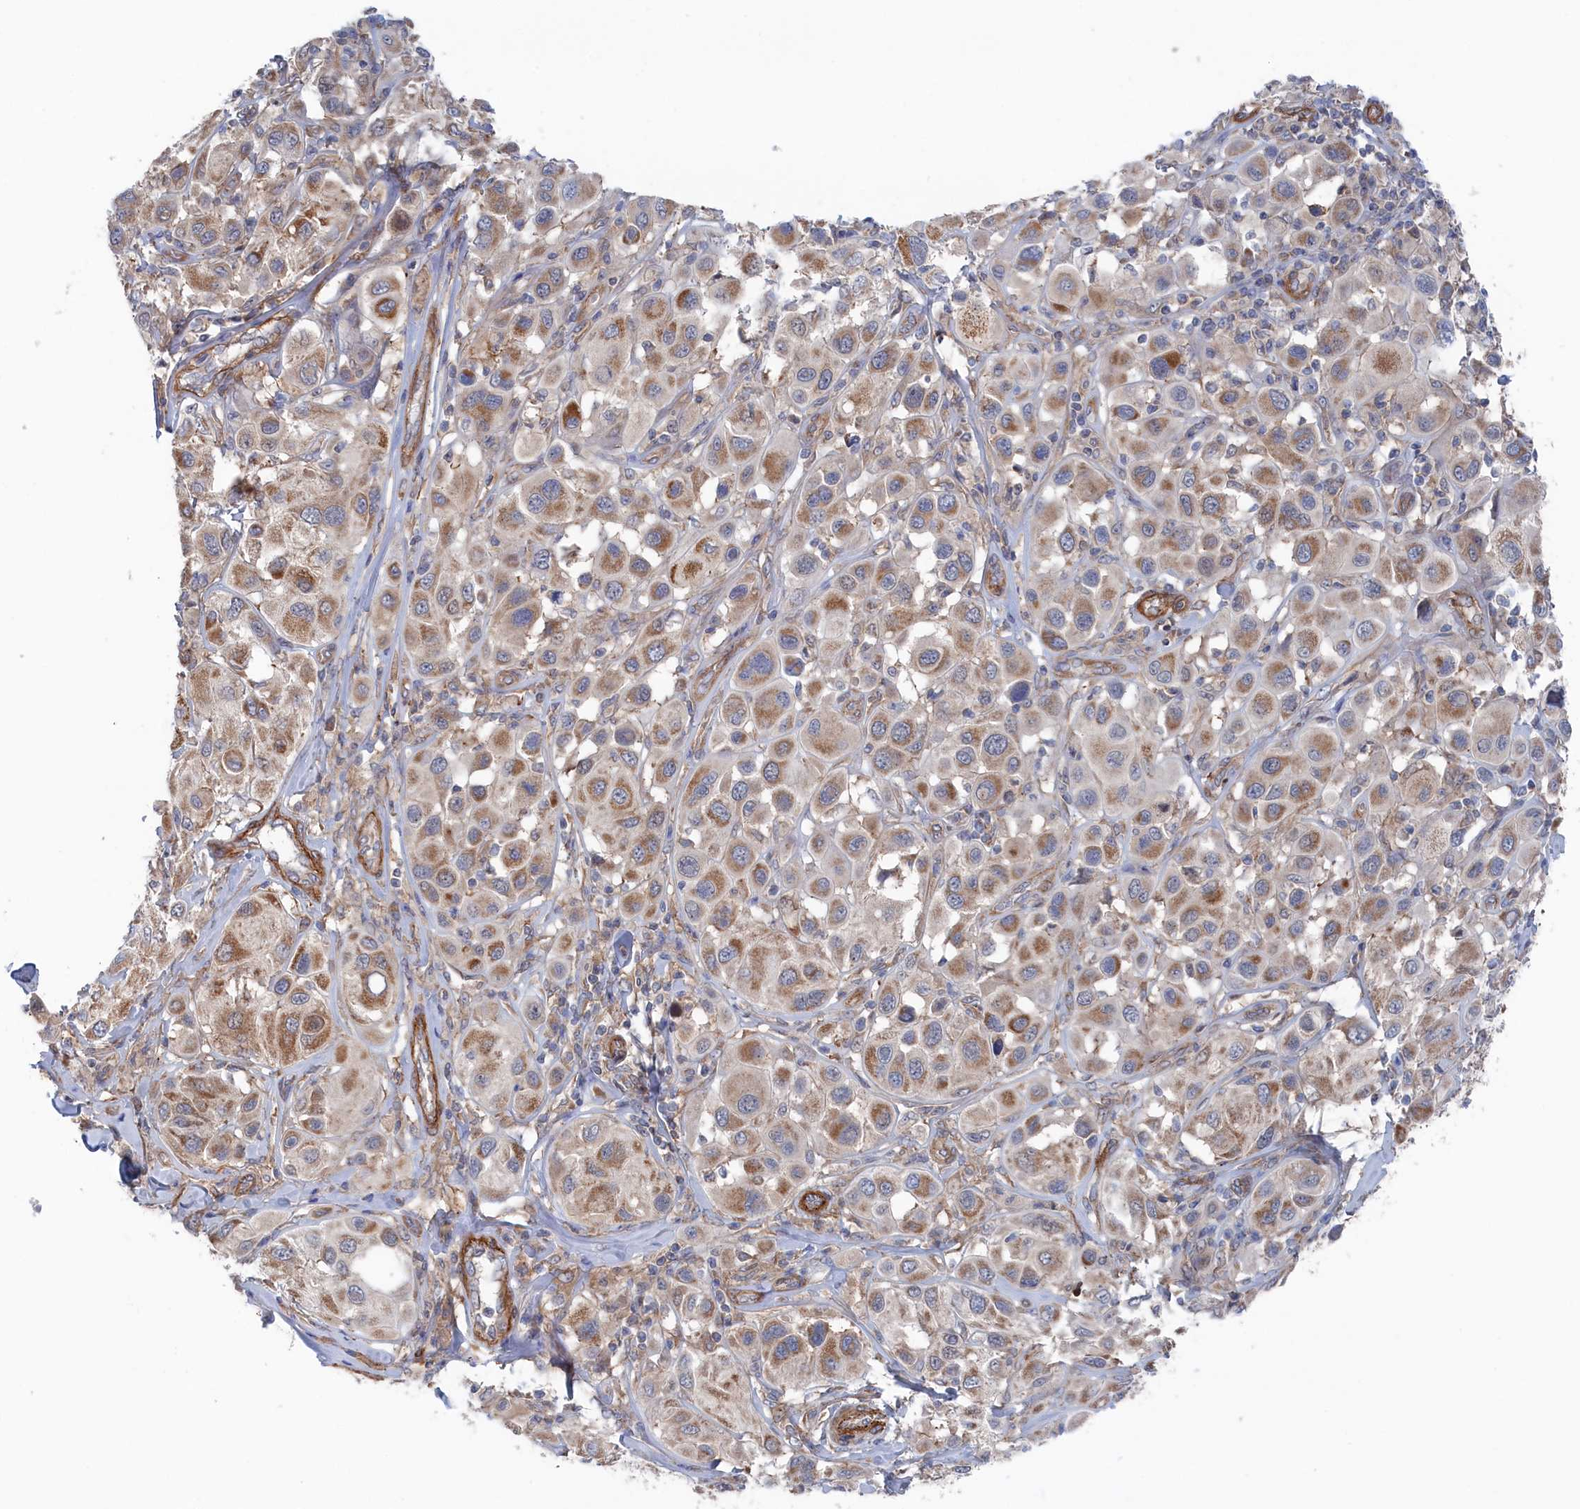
{"staining": {"intensity": "moderate", "quantity": ">75%", "location": "cytoplasmic/membranous"}, "tissue": "melanoma", "cell_type": "Tumor cells", "image_type": "cancer", "snomed": [{"axis": "morphology", "description": "Malignant melanoma, Metastatic site"}, {"axis": "topography", "description": "Skin"}], "caption": "Immunohistochemistry (IHC) of malignant melanoma (metastatic site) demonstrates medium levels of moderate cytoplasmic/membranous positivity in approximately >75% of tumor cells.", "gene": "FILIP1L", "patient": {"sex": "male", "age": 41}}